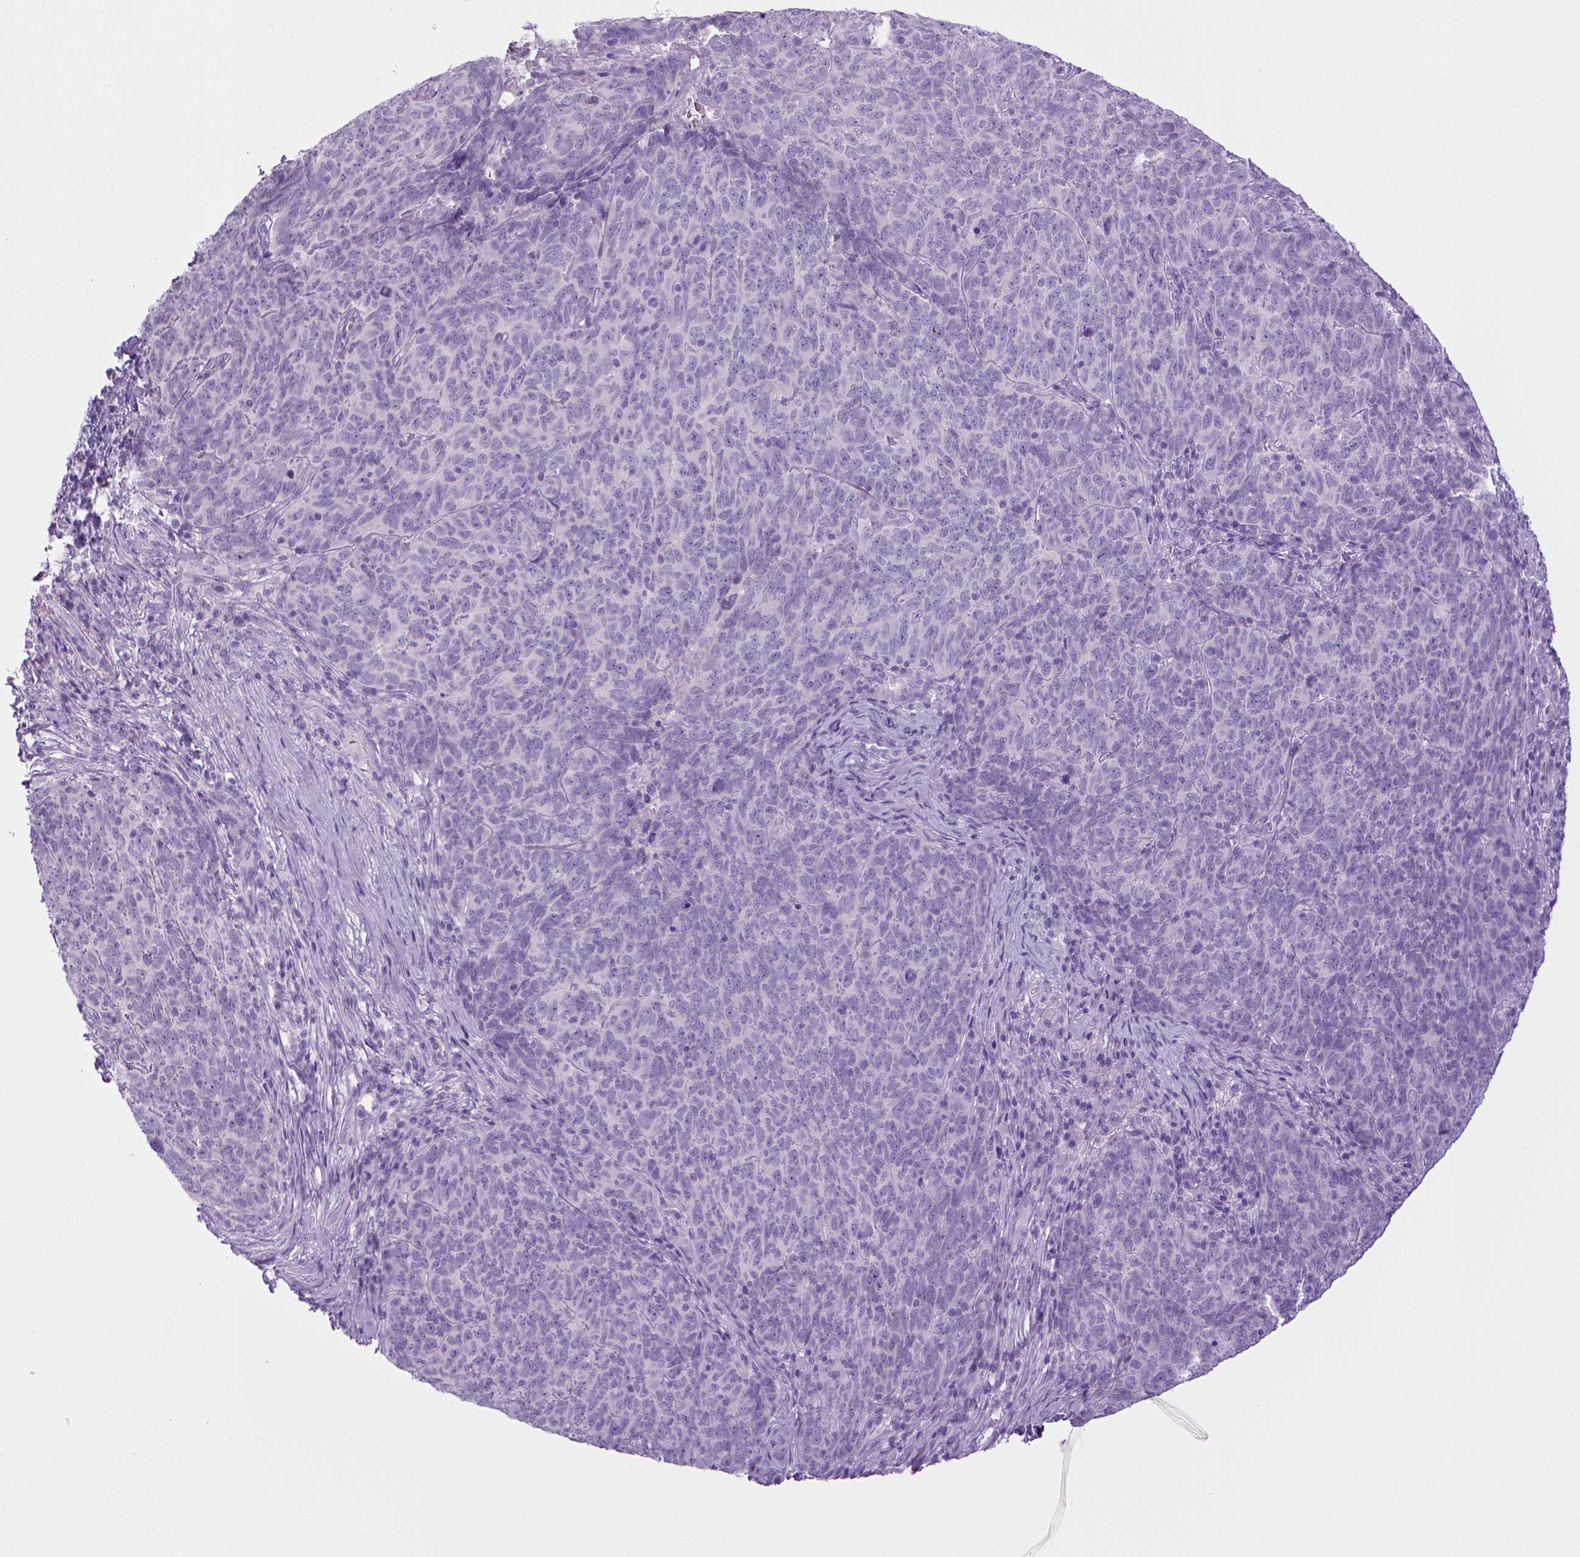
{"staining": {"intensity": "negative", "quantity": "none", "location": "none"}, "tissue": "skin cancer", "cell_type": "Tumor cells", "image_type": "cancer", "snomed": [{"axis": "morphology", "description": "Squamous cell carcinoma, NOS"}, {"axis": "topography", "description": "Skin"}, {"axis": "topography", "description": "Anal"}], "caption": "This is a image of immunohistochemistry (IHC) staining of squamous cell carcinoma (skin), which shows no expression in tumor cells. (Stains: DAB immunohistochemistry (IHC) with hematoxylin counter stain, Microscopy: brightfield microscopy at high magnification).", "gene": "SGCG", "patient": {"sex": "female", "age": 51}}